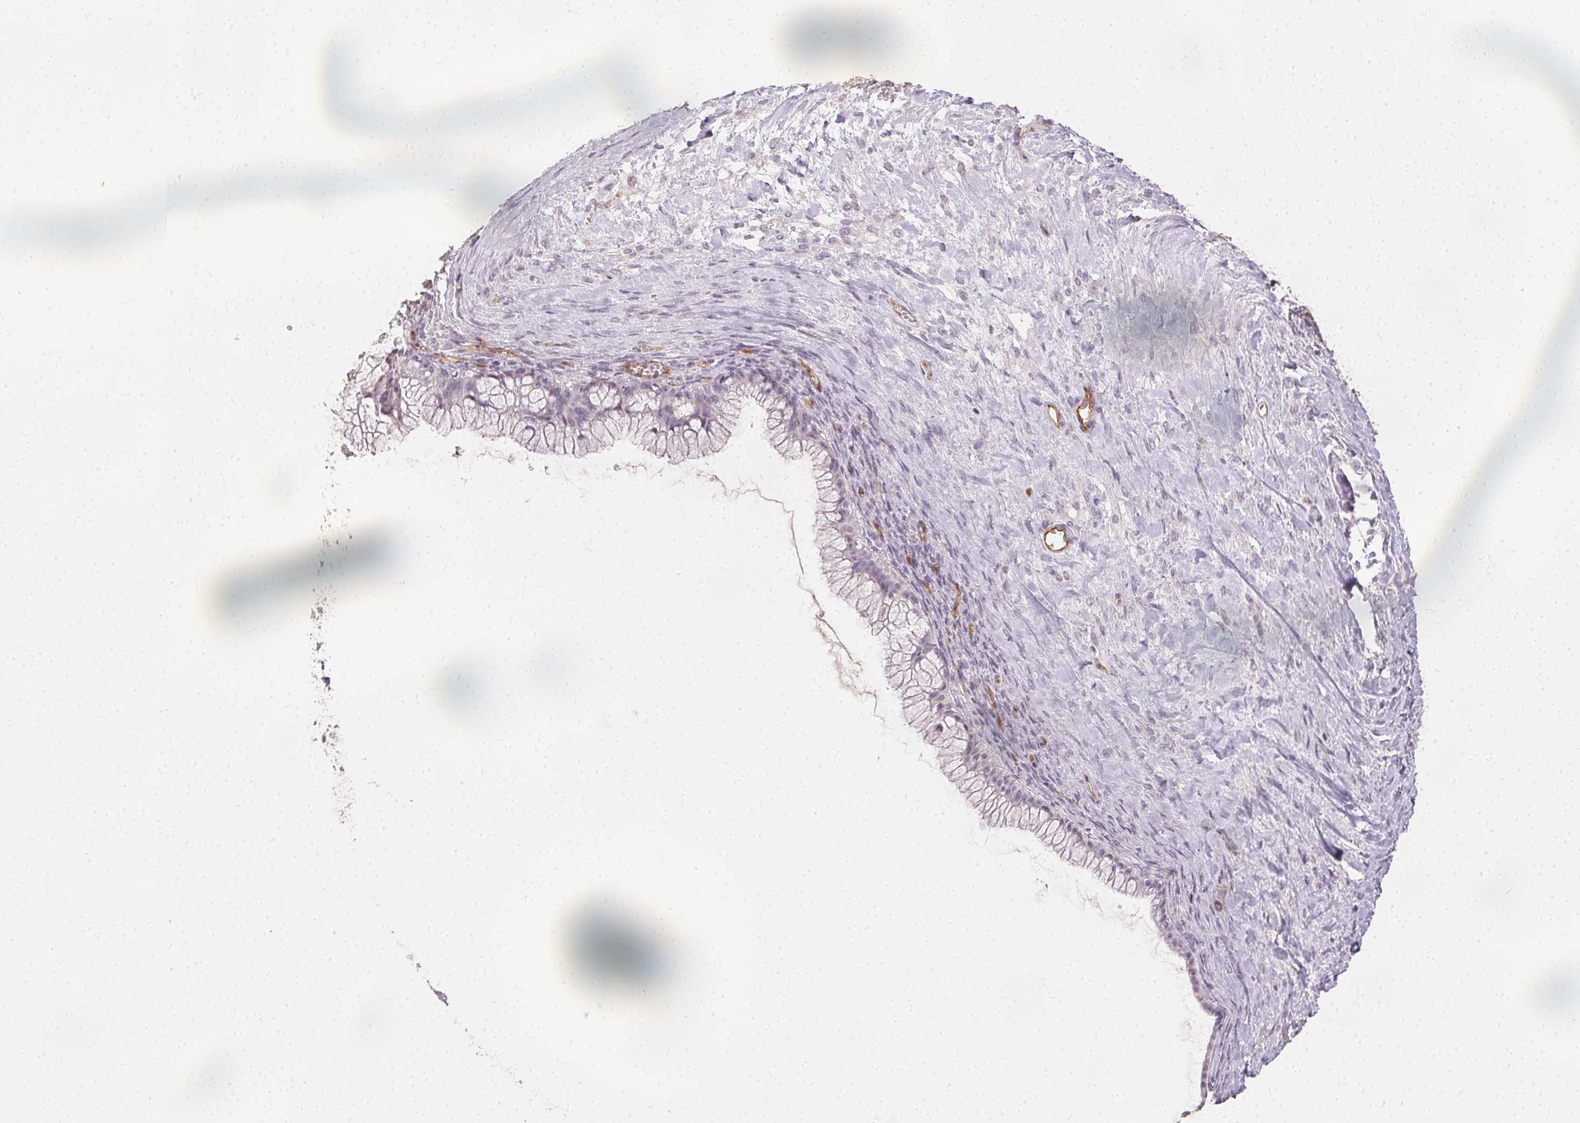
{"staining": {"intensity": "negative", "quantity": "none", "location": "none"}, "tissue": "ovarian cancer", "cell_type": "Tumor cells", "image_type": "cancer", "snomed": [{"axis": "morphology", "description": "Cystadenocarcinoma, mucinous, NOS"}, {"axis": "topography", "description": "Ovary"}], "caption": "Tumor cells show no significant expression in ovarian cancer (mucinous cystadenocarcinoma). (Immunohistochemistry, brightfield microscopy, high magnification).", "gene": "PODXL", "patient": {"sex": "female", "age": 41}}